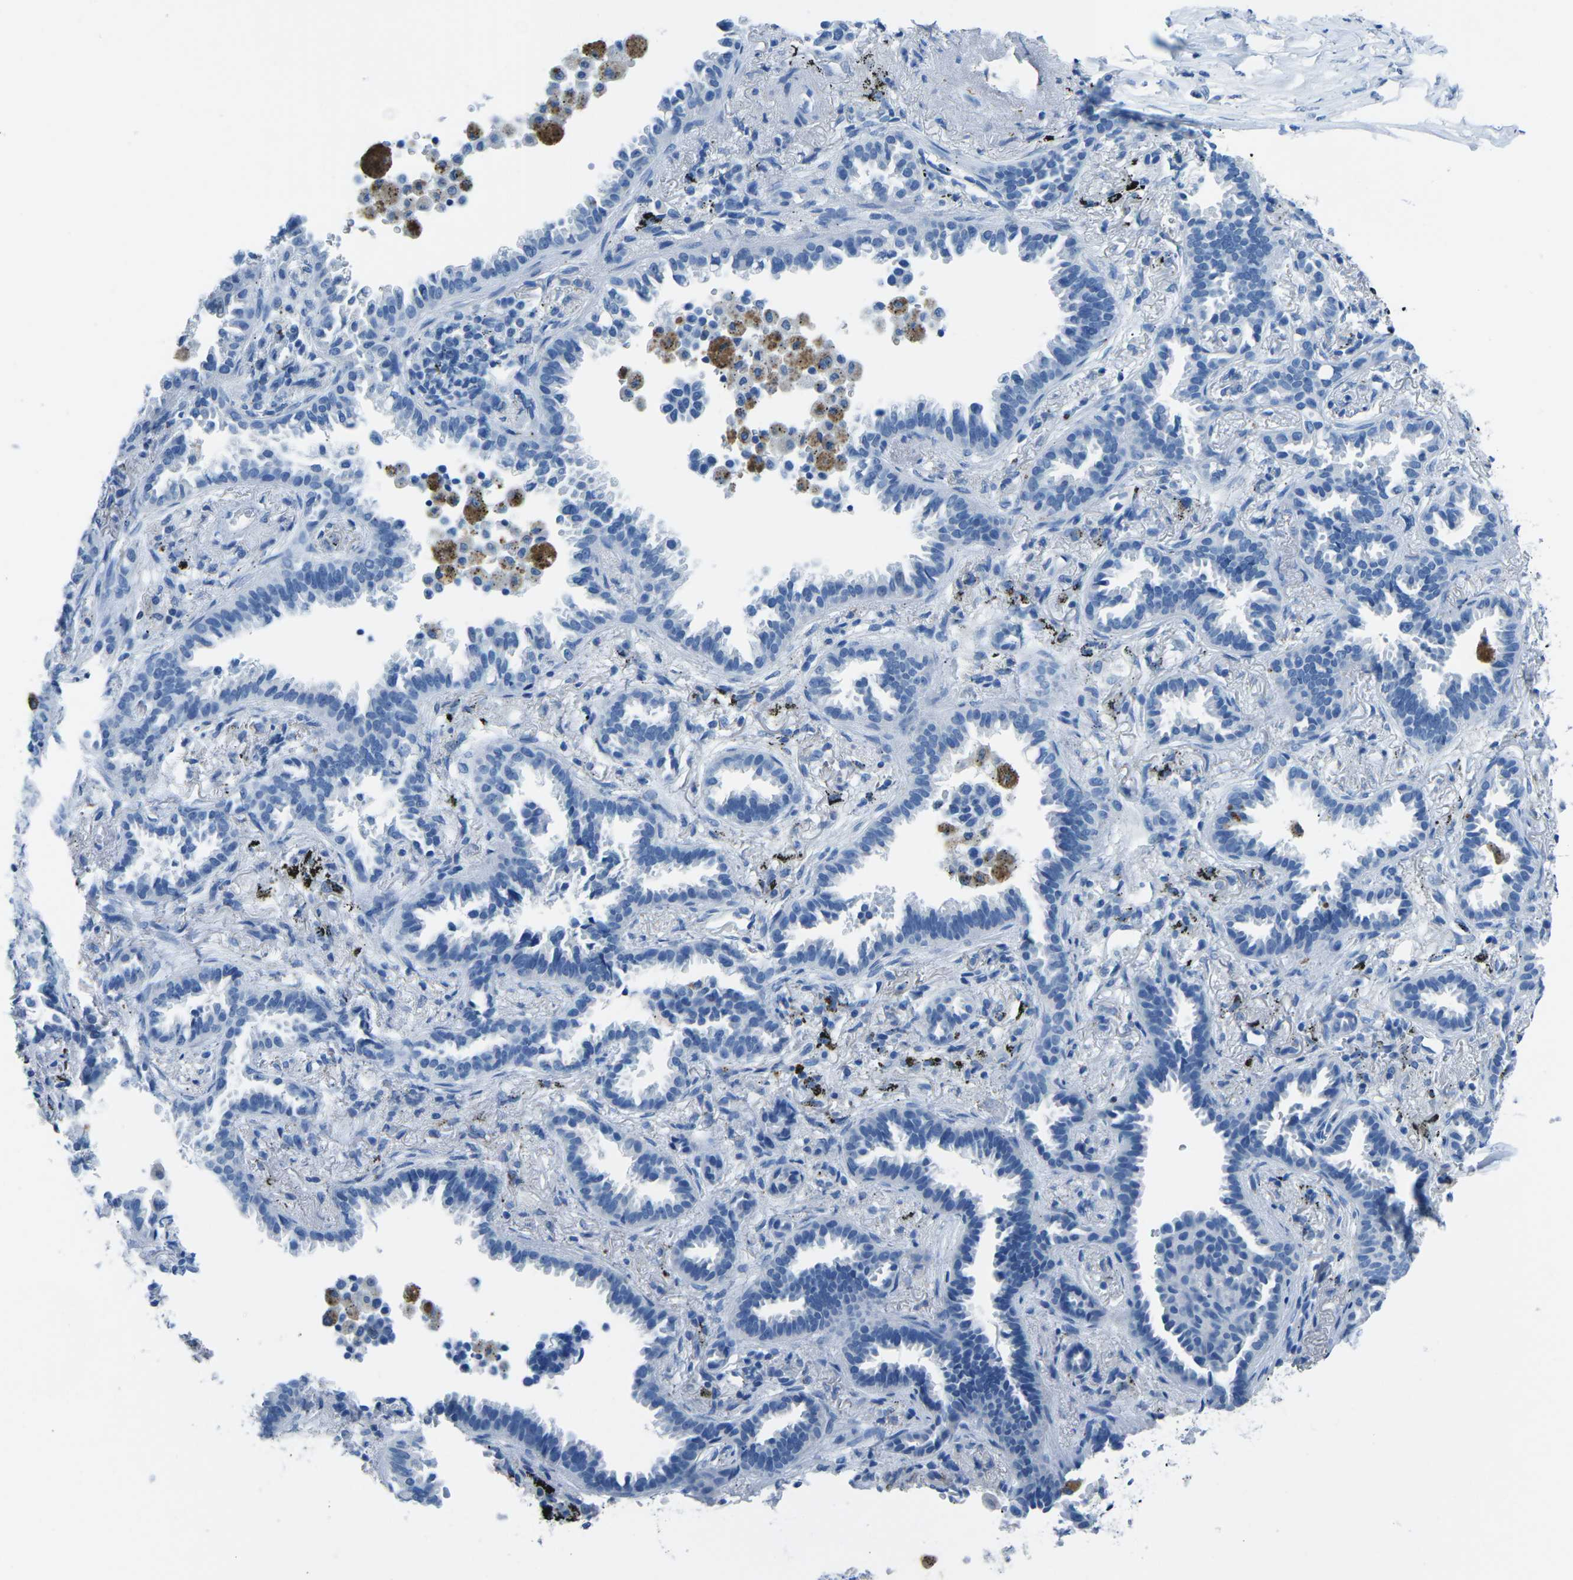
{"staining": {"intensity": "negative", "quantity": "none", "location": "none"}, "tissue": "lung cancer", "cell_type": "Tumor cells", "image_type": "cancer", "snomed": [{"axis": "morphology", "description": "Normal tissue, NOS"}, {"axis": "morphology", "description": "Adenocarcinoma, NOS"}, {"axis": "topography", "description": "Lung"}], "caption": "Lung cancer was stained to show a protein in brown. There is no significant expression in tumor cells. The staining is performed using DAB (3,3'-diaminobenzidine) brown chromogen with nuclei counter-stained in using hematoxylin.", "gene": "MYH8", "patient": {"sex": "male", "age": 59}}